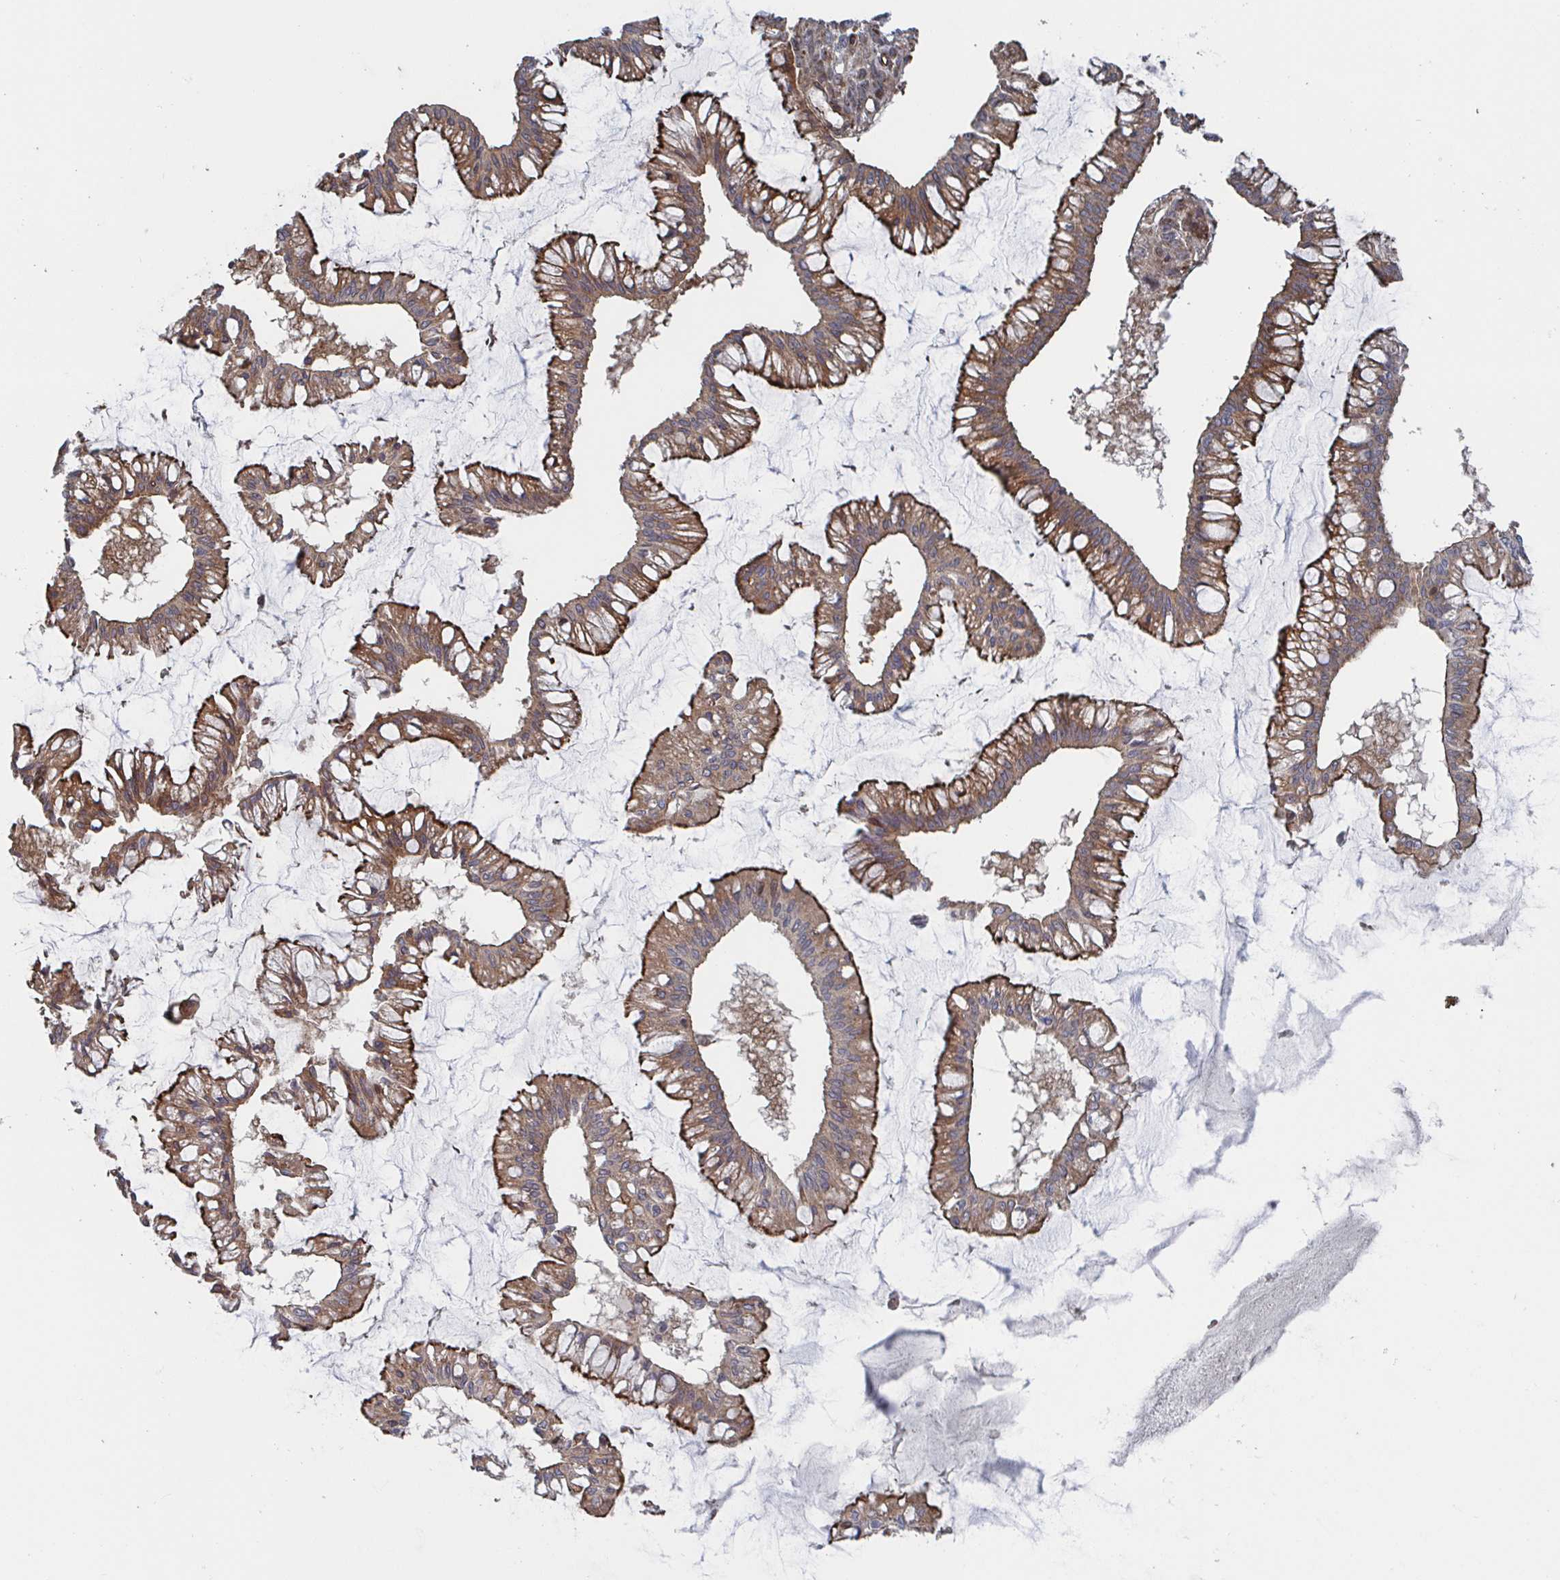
{"staining": {"intensity": "moderate", "quantity": ">75%", "location": "cytoplasmic/membranous,nuclear"}, "tissue": "ovarian cancer", "cell_type": "Tumor cells", "image_type": "cancer", "snomed": [{"axis": "morphology", "description": "Cystadenocarcinoma, mucinous, NOS"}, {"axis": "topography", "description": "Ovary"}], "caption": "Protein expression analysis of mucinous cystadenocarcinoma (ovarian) displays moderate cytoplasmic/membranous and nuclear staining in approximately >75% of tumor cells.", "gene": "DVL3", "patient": {"sex": "female", "age": 73}}